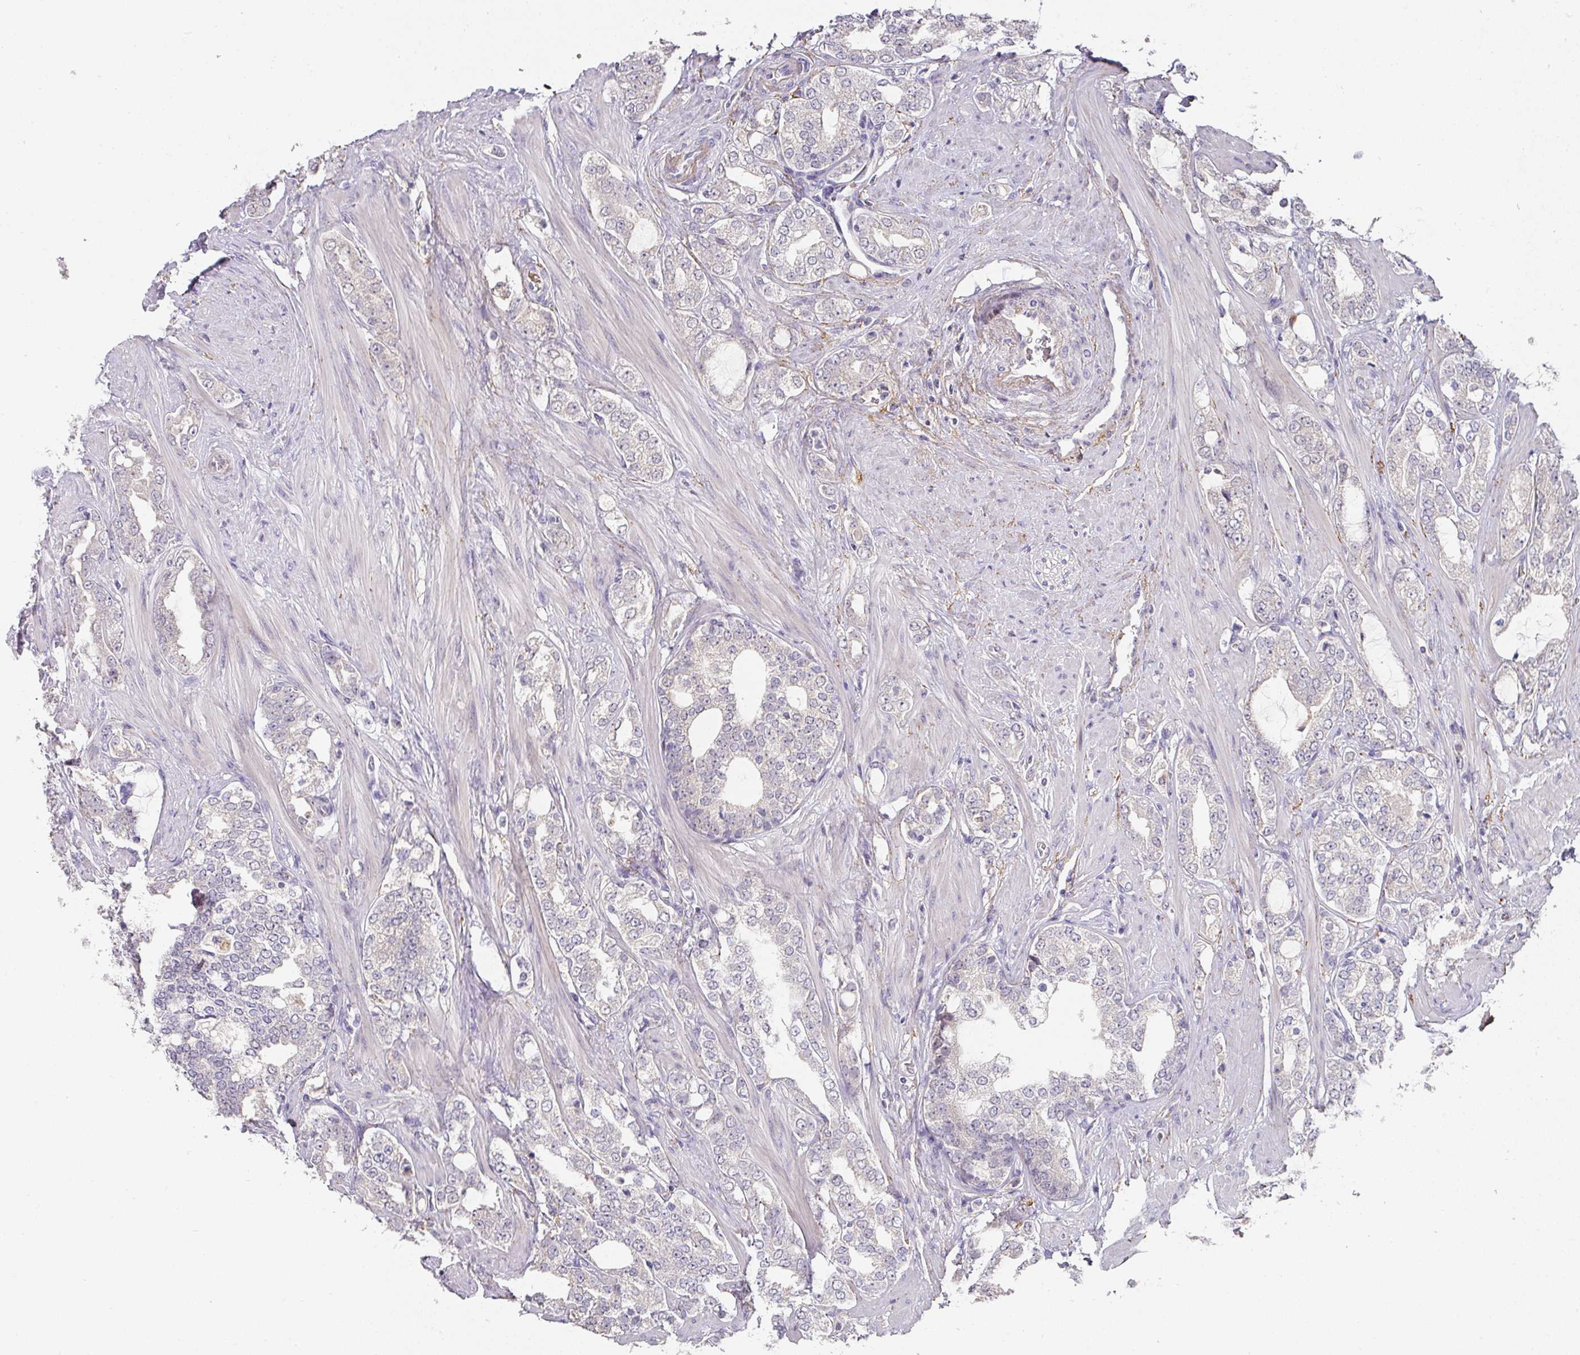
{"staining": {"intensity": "negative", "quantity": "none", "location": "none"}, "tissue": "prostate cancer", "cell_type": "Tumor cells", "image_type": "cancer", "snomed": [{"axis": "morphology", "description": "Adenocarcinoma, High grade"}, {"axis": "topography", "description": "Prostate"}], "caption": "Prostate cancer was stained to show a protein in brown. There is no significant expression in tumor cells. (DAB immunohistochemistry (IHC), high magnification).", "gene": "FOXN4", "patient": {"sex": "male", "age": 64}}